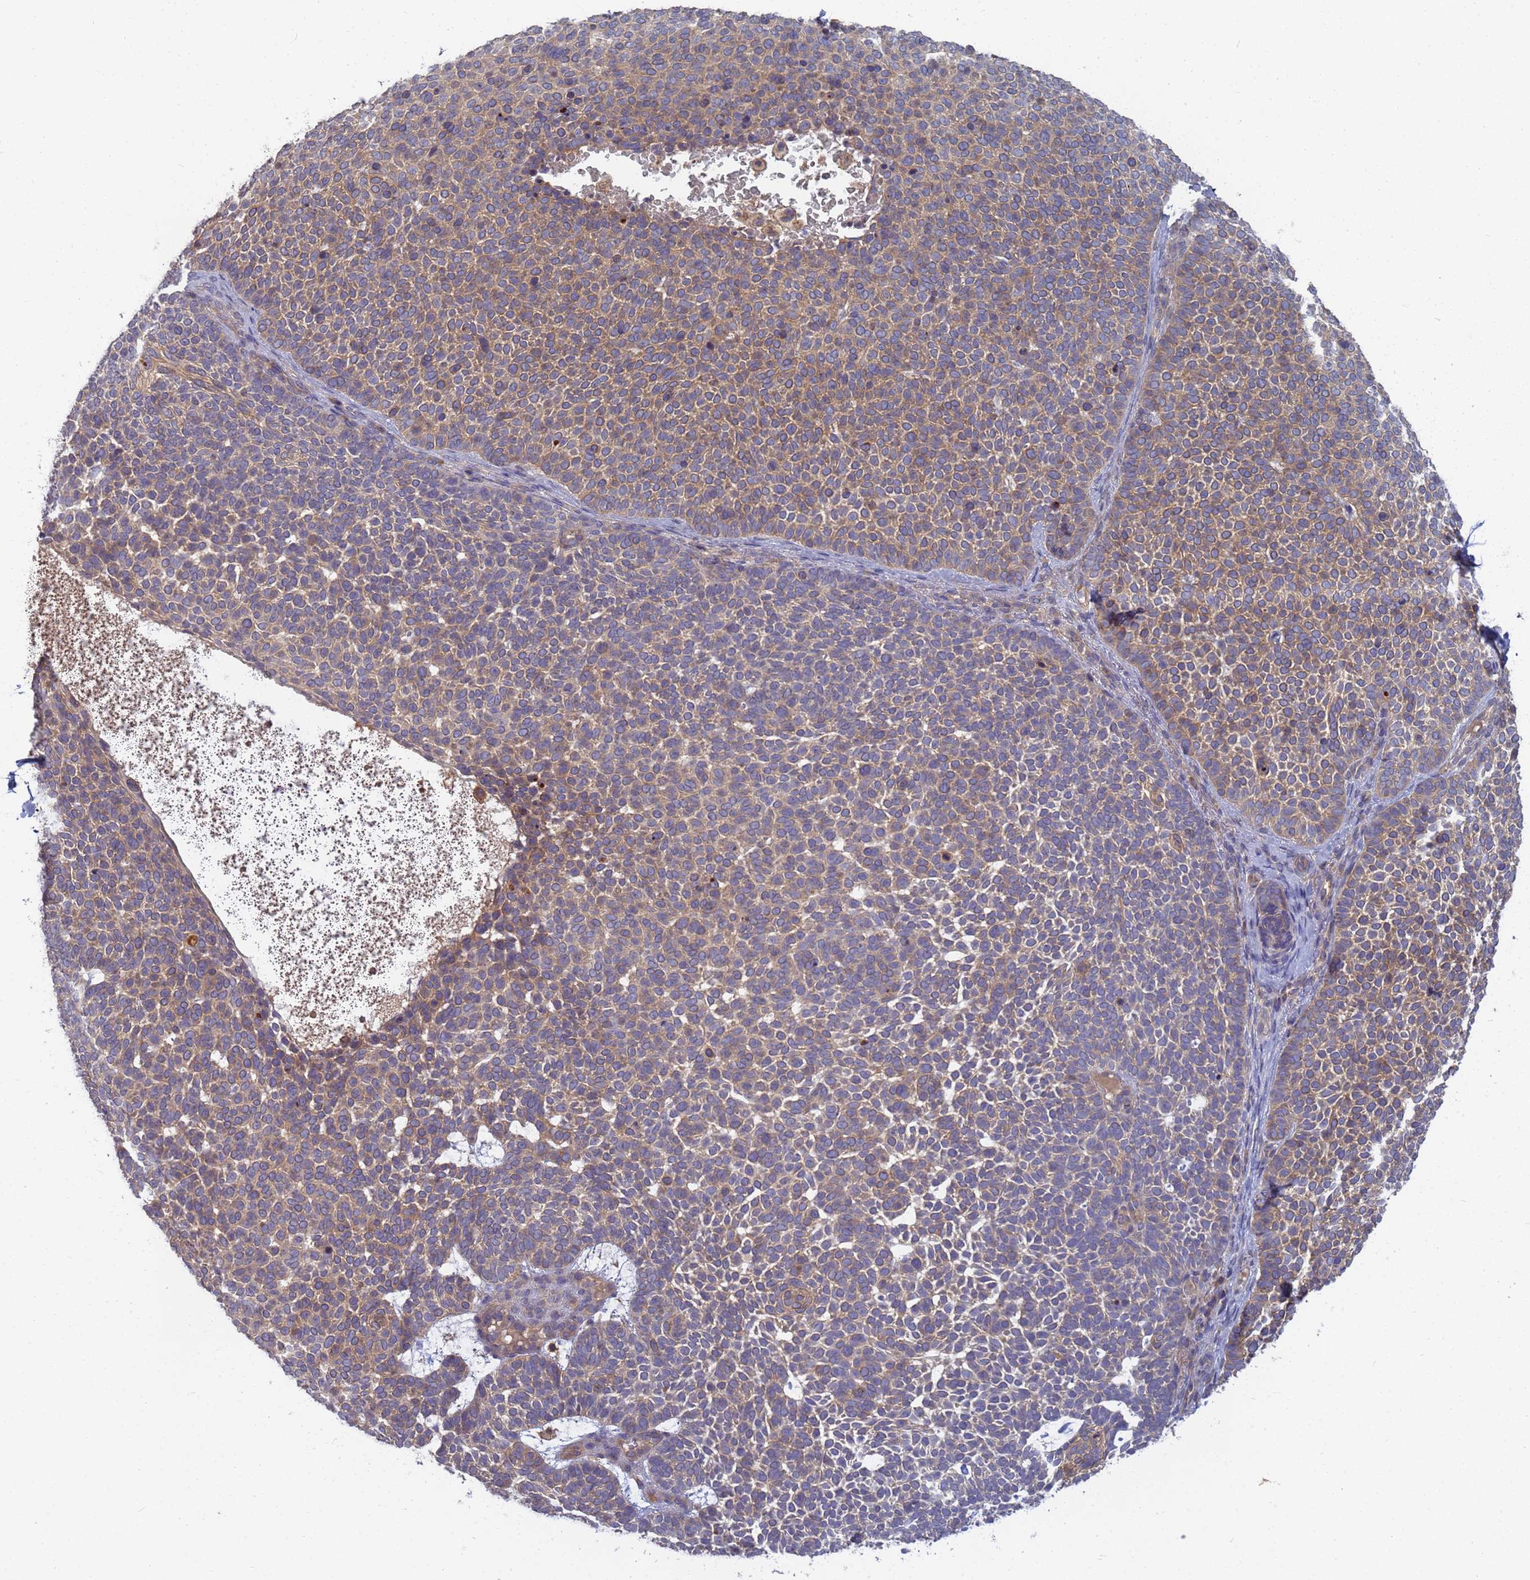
{"staining": {"intensity": "weak", "quantity": ">75%", "location": "cytoplasmic/membranous"}, "tissue": "skin cancer", "cell_type": "Tumor cells", "image_type": "cancer", "snomed": [{"axis": "morphology", "description": "Basal cell carcinoma"}, {"axis": "topography", "description": "Skin"}], "caption": "Protein staining displays weak cytoplasmic/membranous staining in approximately >75% of tumor cells in skin basal cell carcinoma. The staining is performed using DAB brown chromogen to label protein expression. The nuclei are counter-stained blue using hematoxylin.", "gene": "SHARPIN", "patient": {"sex": "female", "age": 77}}